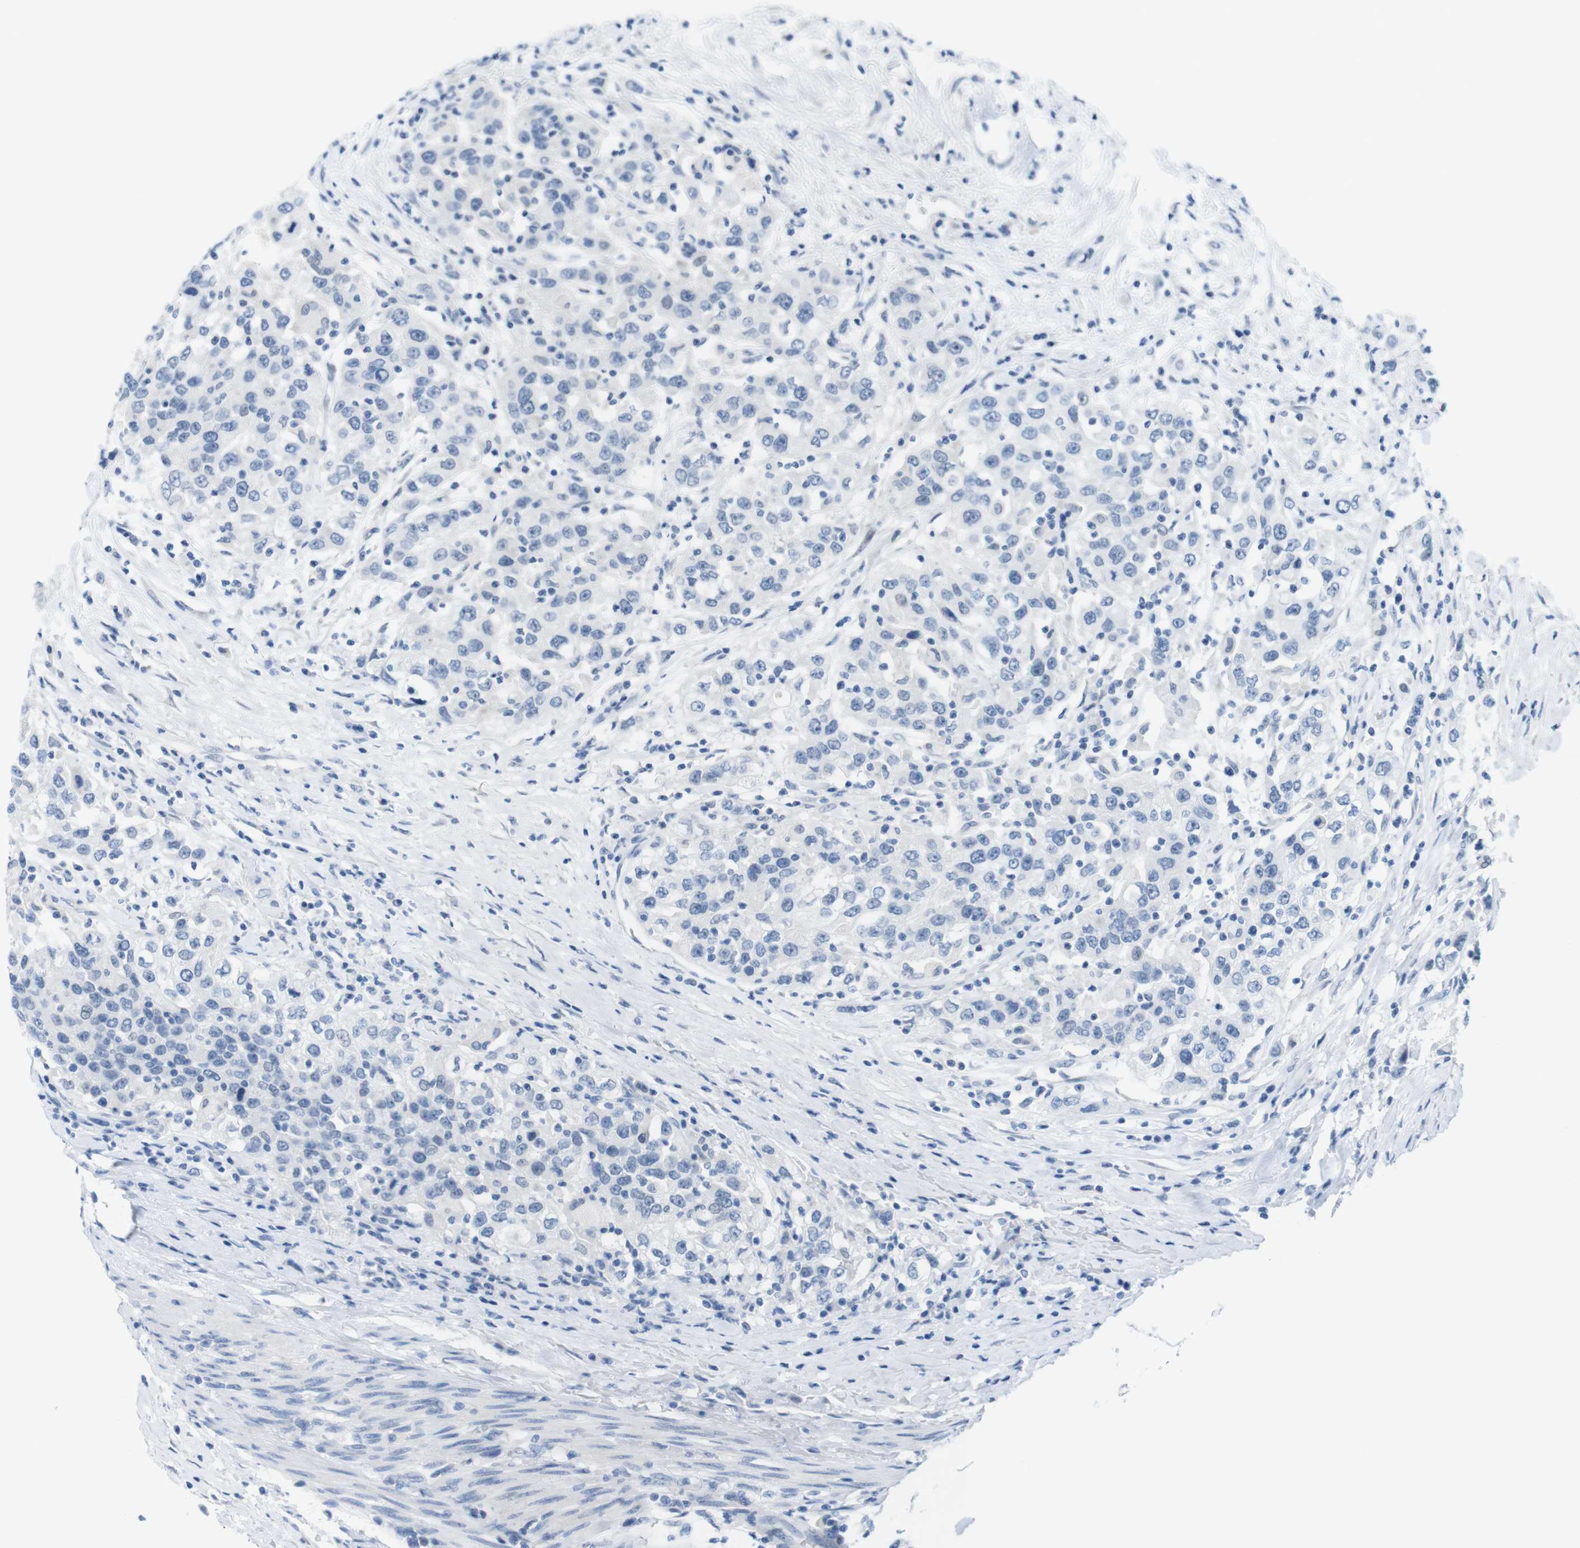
{"staining": {"intensity": "negative", "quantity": "none", "location": "none"}, "tissue": "urothelial cancer", "cell_type": "Tumor cells", "image_type": "cancer", "snomed": [{"axis": "morphology", "description": "Urothelial carcinoma, High grade"}, {"axis": "topography", "description": "Urinary bladder"}], "caption": "Immunohistochemistry (IHC) histopathology image of human high-grade urothelial carcinoma stained for a protein (brown), which reveals no positivity in tumor cells. (Stains: DAB immunohistochemistry with hematoxylin counter stain, Microscopy: brightfield microscopy at high magnification).", "gene": "OPN1SW", "patient": {"sex": "female", "age": 80}}